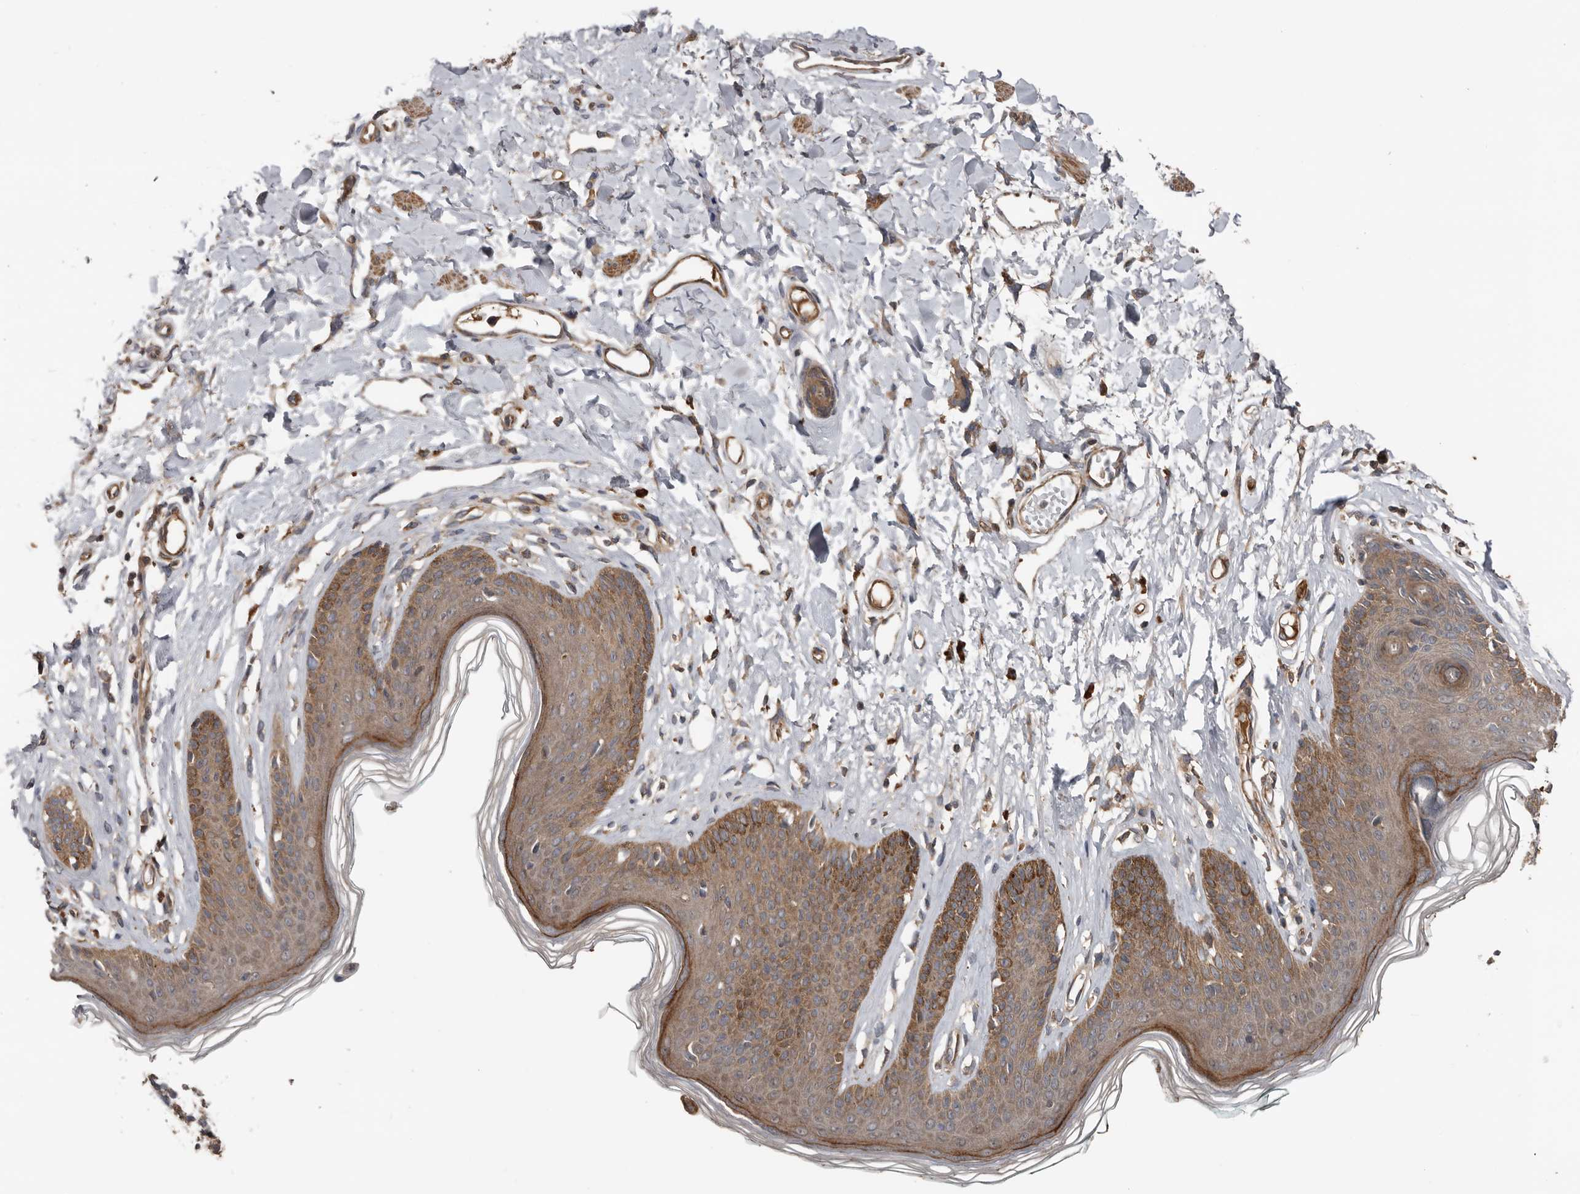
{"staining": {"intensity": "moderate", "quantity": "25%-75%", "location": "cytoplasmic/membranous"}, "tissue": "skin", "cell_type": "Epidermal cells", "image_type": "normal", "snomed": [{"axis": "morphology", "description": "Normal tissue, NOS"}, {"axis": "morphology", "description": "Squamous cell carcinoma, NOS"}, {"axis": "topography", "description": "Vulva"}], "caption": "Immunohistochemical staining of benign skin exhibits 25%-75% levels of moderate cytoplasmic/membranous protein positivity in about 25%-75% of epidermal cells. (Brightfield microscopy of DAB IHC at high magnification).", "gene": "DNAJB4", "patient": {"sex": "female", "age": 85}}